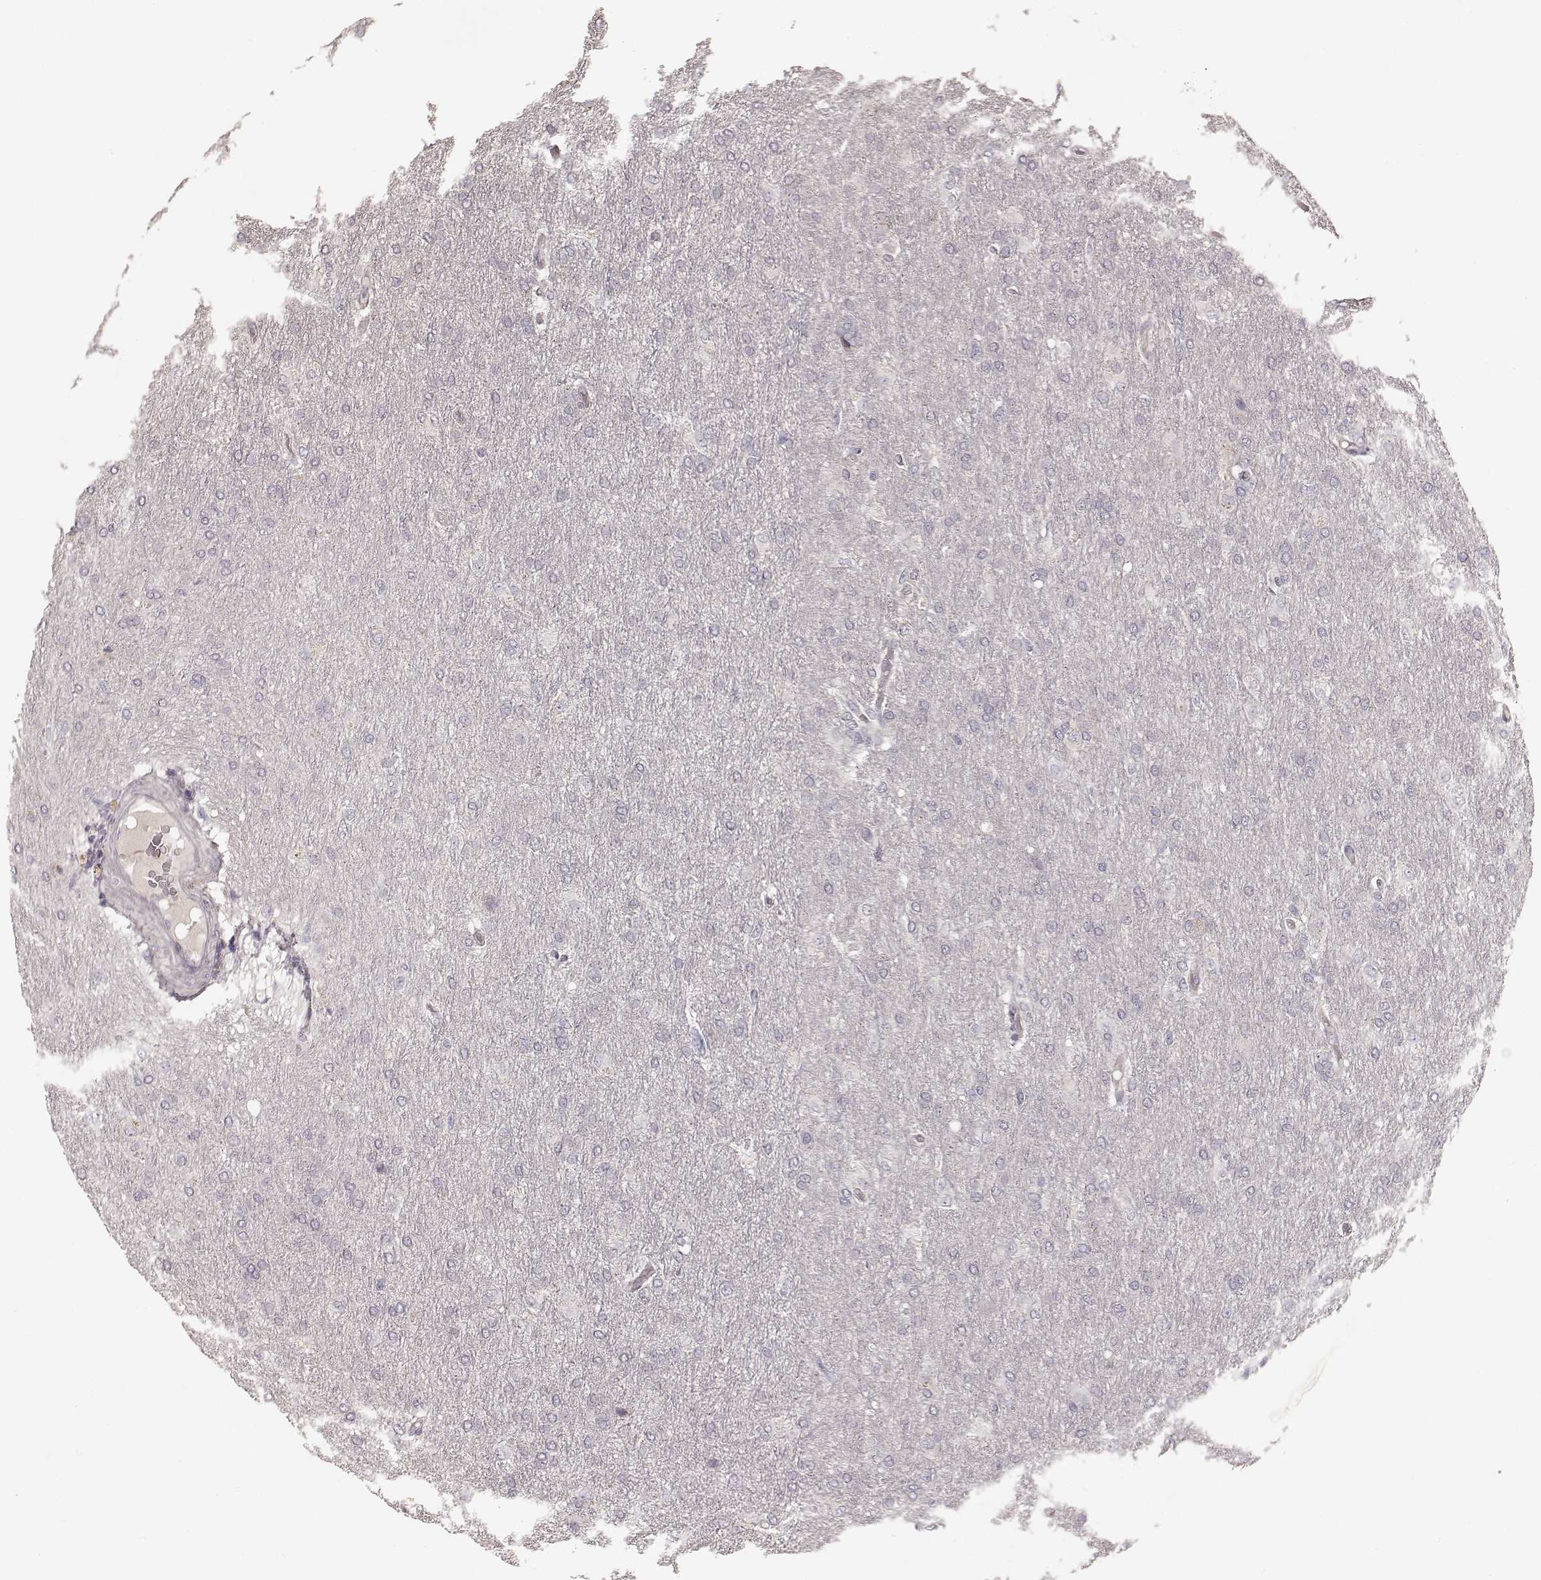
{"staining": {"intensity": "negative", "quantity": "none", "location": "none"}, "tissue": "glioma", "cell_type": "Tumor cells", "image_type": "cancer", "snomed": [{"axis": "morphology", "description": "Glioma, malignant, High grade"}, {"axis": "topography", "description": "Brain"}], "caption": "Immunohistochemical staining of malignant high-grade glioma demonstrates no significant positivity in tumor cells. (IHC, brightfield microscopy, high magnification).", "gene": "KCNJ9", "patient": {"sex": "male", "age": 68}}